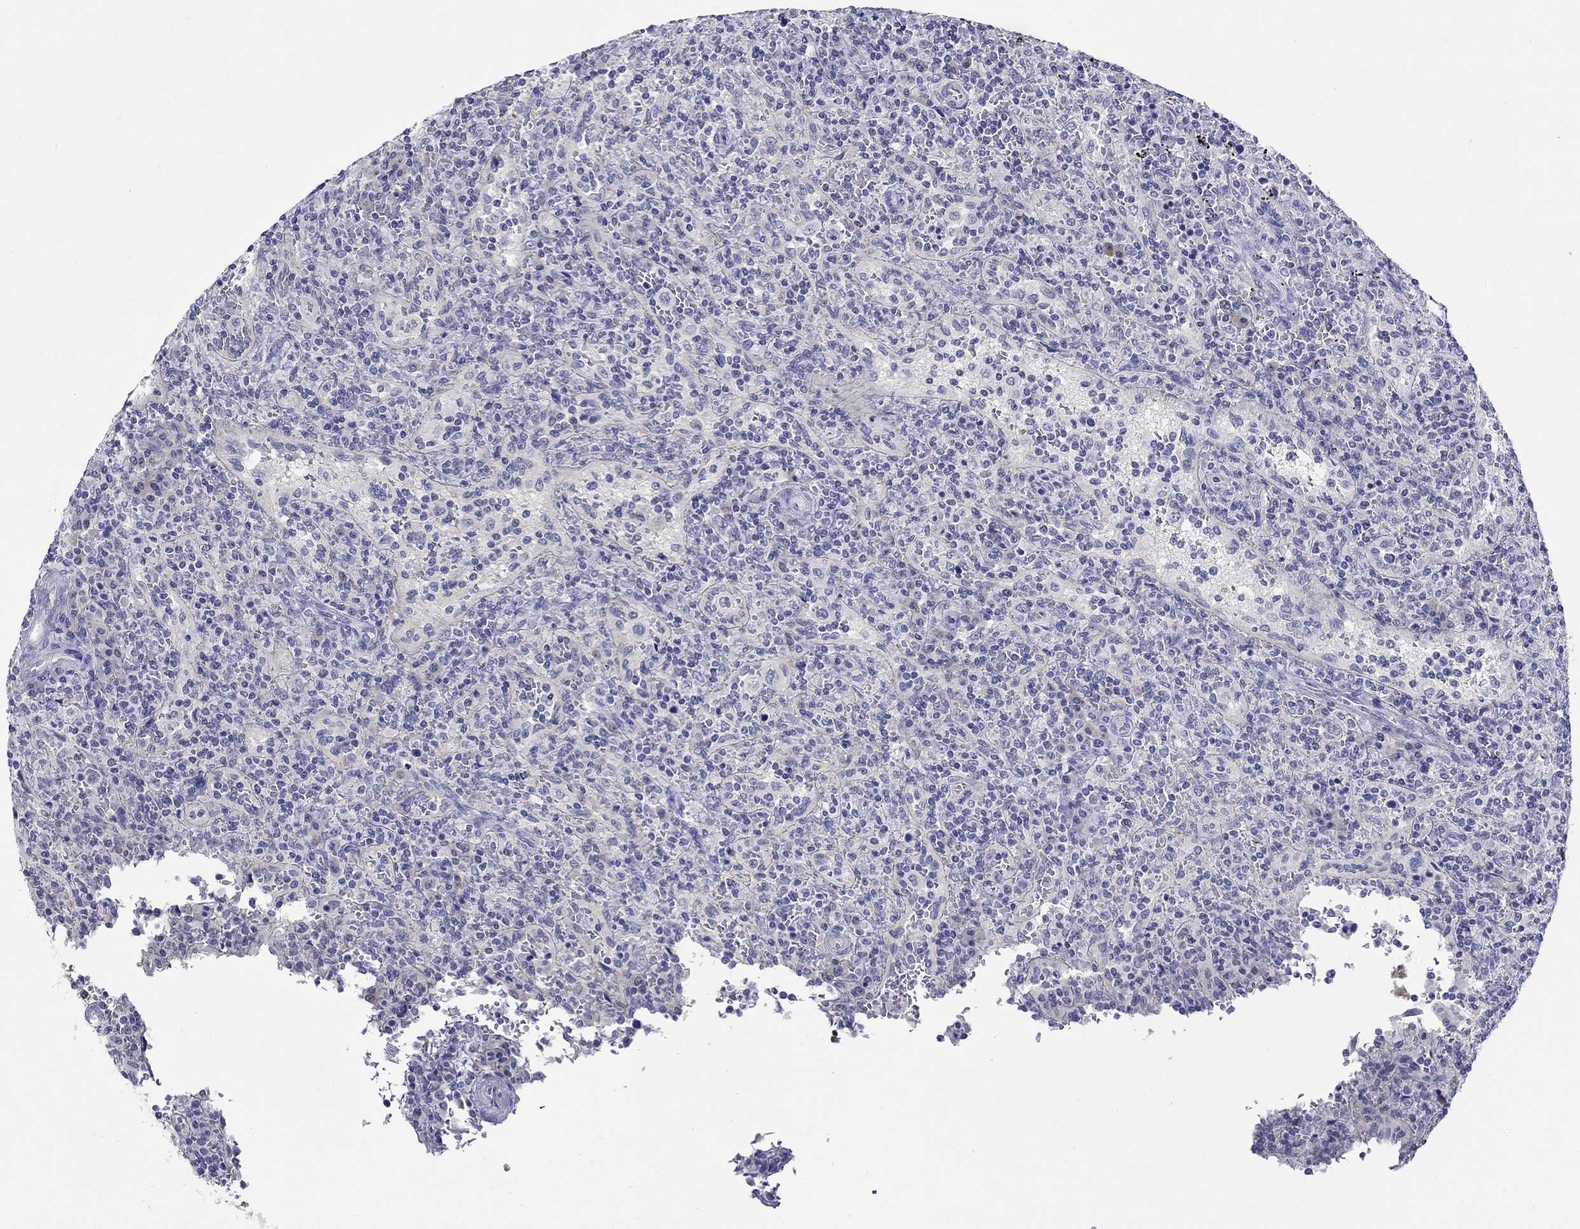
{"staining": {"intensity": "negative", "quantity": "none", "location": "none"}, "tissue": "lymphoma", "cell_type": "Tumor cells", "image_type": "cancer", "snomed": [{"axis": "morphology", "description": "Malignant lymphoma, non-Hodgkin's type, Low grade"}, {"axis": "topography", "description": "Spleen"}], "caption": "Tumor cells show no significant protein staining in lymphoma.", "gene": "SLC30A3", "patient": {"sex": "male", "age": 62}}